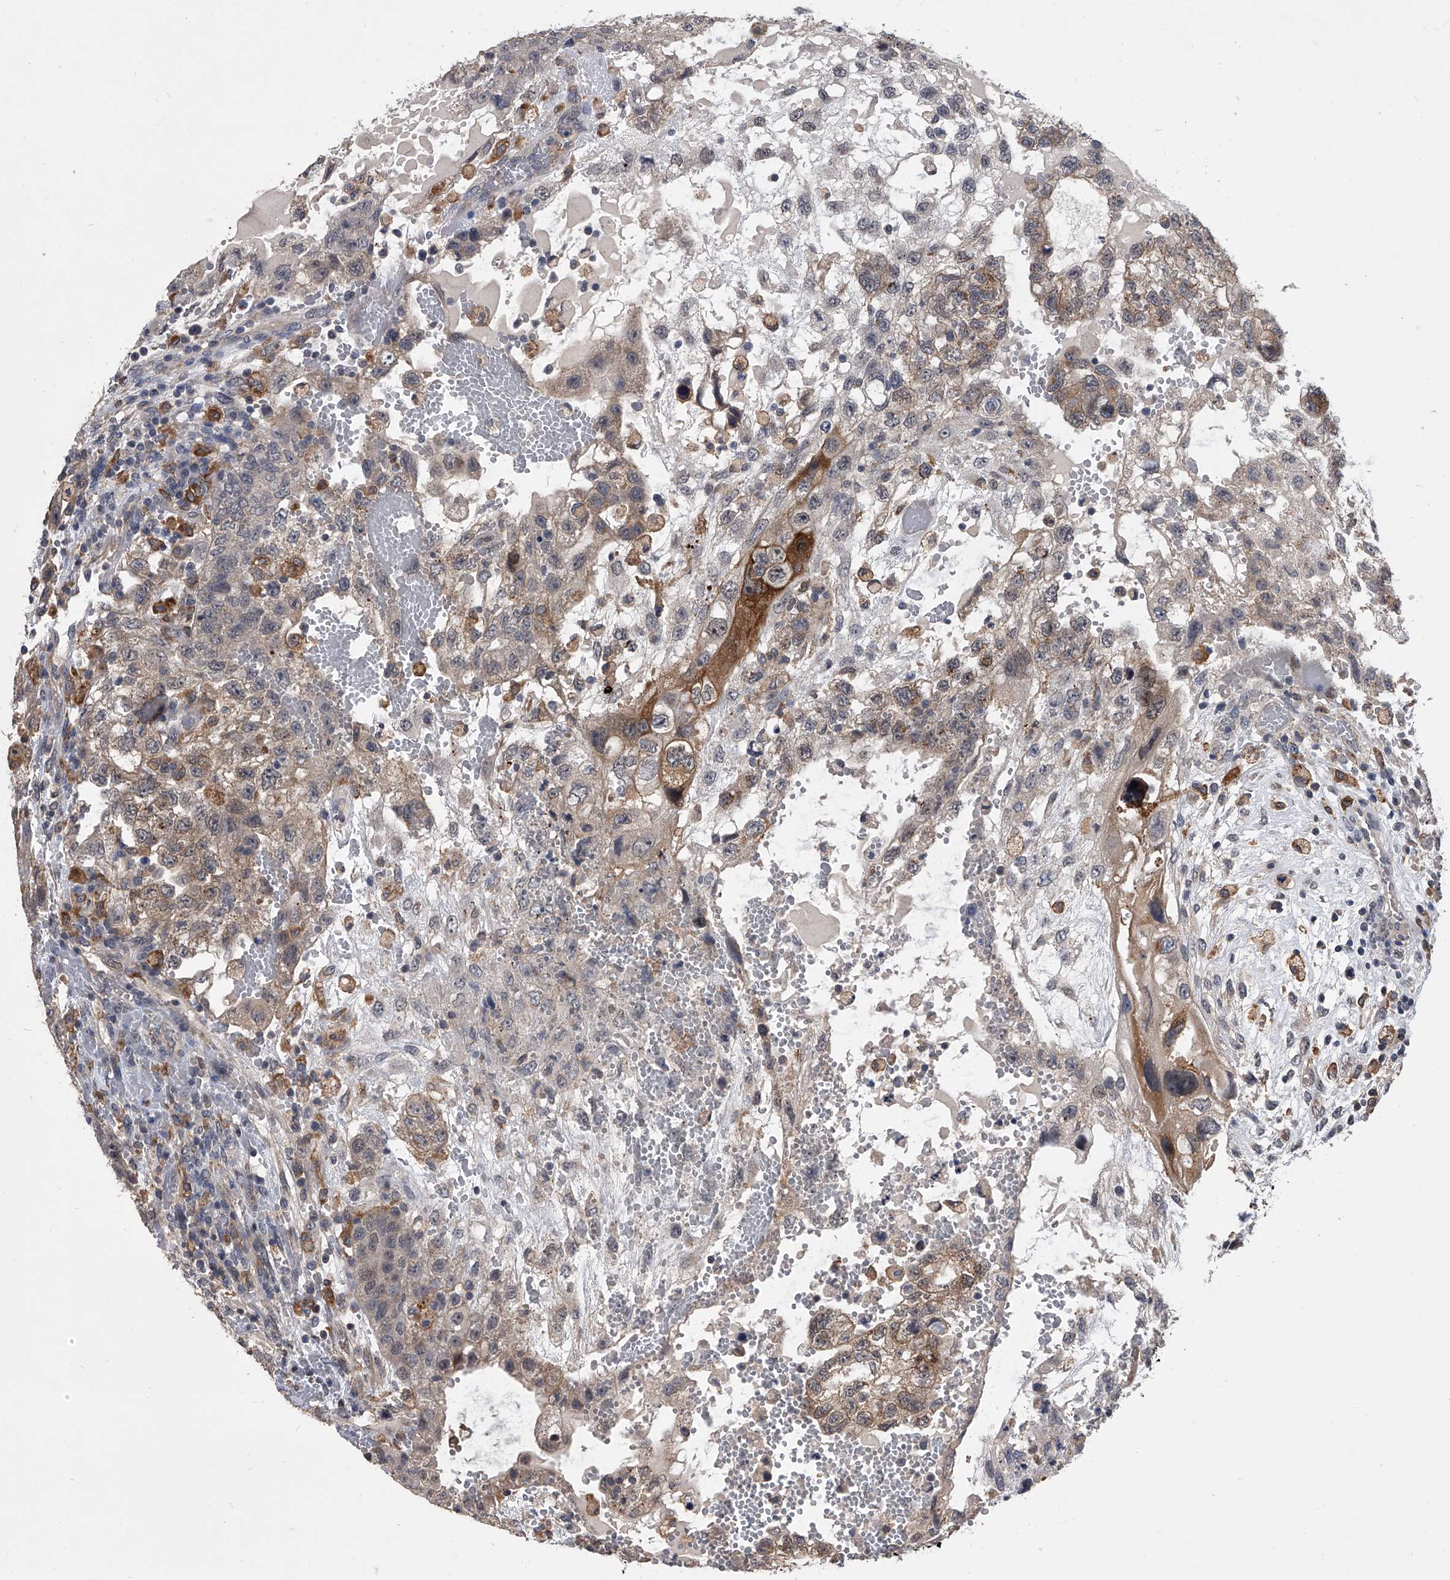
{"staining": {"intensity": "weak", "quantity": "<25%", "location": "cytoplasmic/membranous,nuclear"}, "tissue": "testis cancer", "cell_type": "Tumor cells", "image_type": "cancer", "snomed": [{"axis": "morphology", "description": "Carcinoma, Embryonal, NOS"}, {"axis": "topography", "description": "Testis"}], "caption": "A photomicrograph of human testis cancer is negative for staining in tumor cells.", "gene": "MAP4K3", "patient": {"sex": "male", "age": 36}}